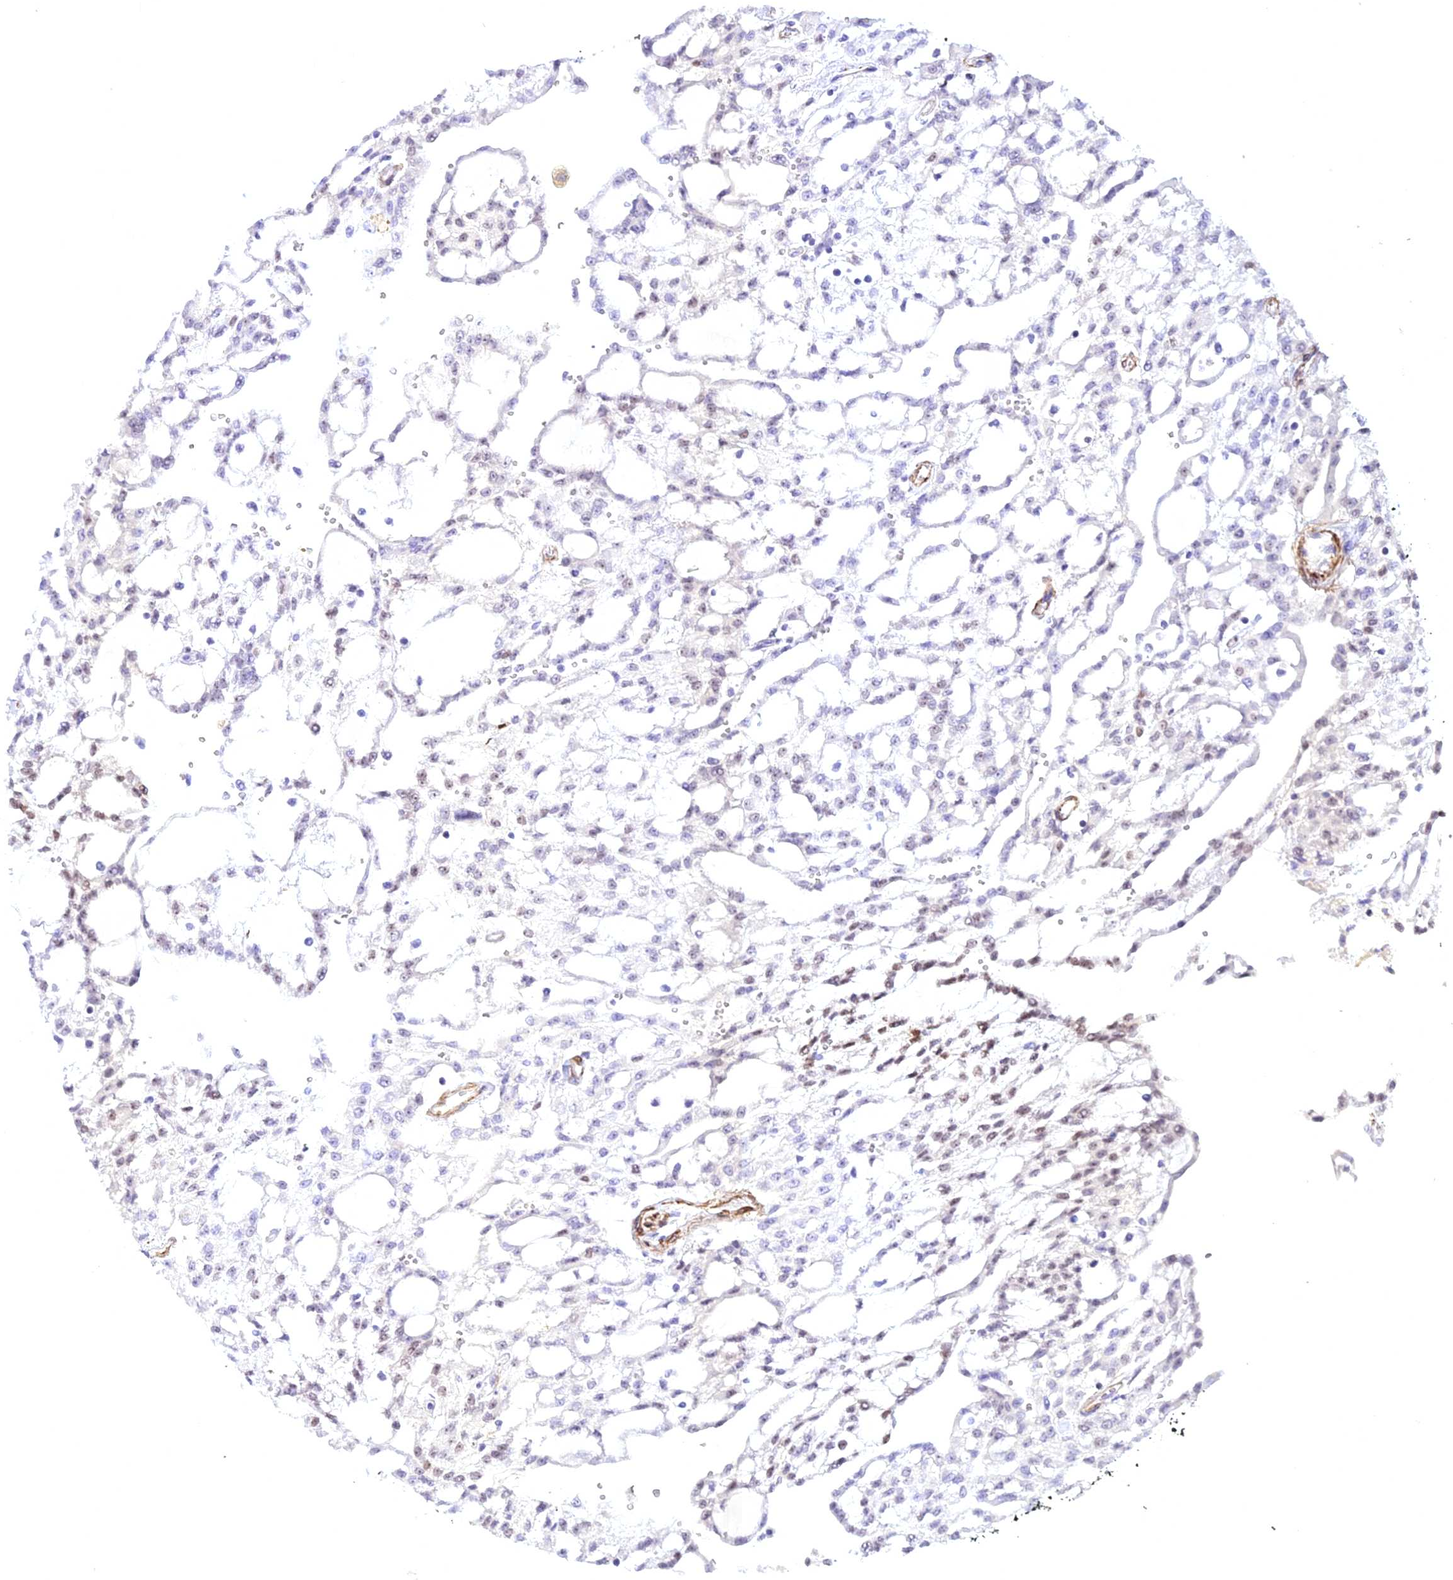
{"staining": {"intensity": "negative", "quantity": "none", "location": "none"}, "tissue": "renal cancer", "cell_type": "Tumor cells", "image_type": "cancer", "snomed": [{"axis": "morphology", "description": "Adenocarcinoma, NOS"}, {"axis": "topography", "description": "Kidney"}], "caption": "This is an immunohistochemistry micrograph of human renal cancer. There is no expression in tumor cells.", "gene": "CENPV", "patient": {"sex": "male", "age": 63}}